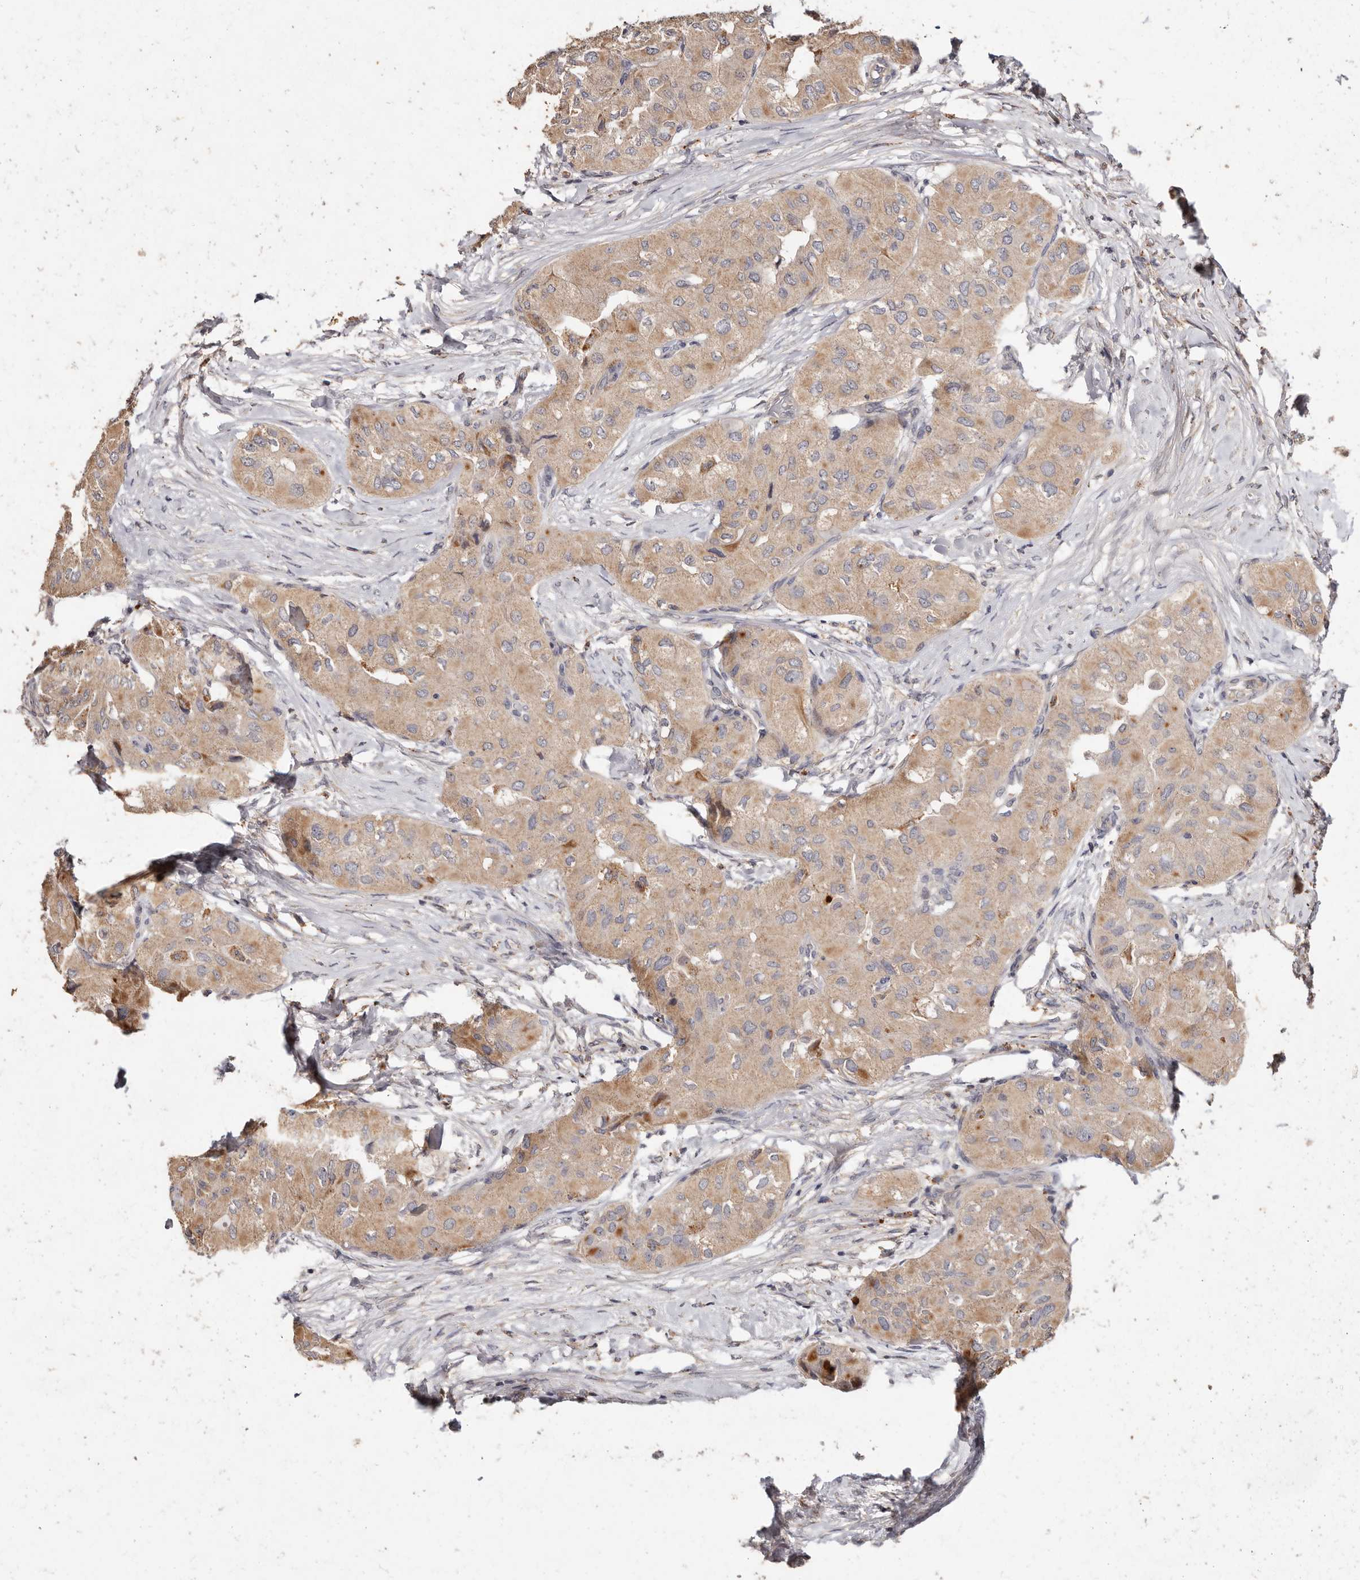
{"staining": {"intensity": "moderate", "quantity": ">75%", "location": "cytoplasmic/membranous"}, "tissue": "thyroid cancer", "cell_type": "Tumor cells", "image_type": "cancer", "snomed": [{"axis": "morphology", "description": "Papillary adenocarcinoma, NOS"}, {"axis": "topography", "description": "Thyroid gland"}], "caption": "Brown immunohistochemical staining in human thyroid papillary adenocarcinoma displays moderate cytoplasmic/membranous positivity in approximately >75% of tumor cells. The staining was performed using DAB, with brown indicating positive protein expression. Nuclei are stained blue with hematoxylin.", "gene": "THBS3", "patient": {"sex": "female", "age": 59}}